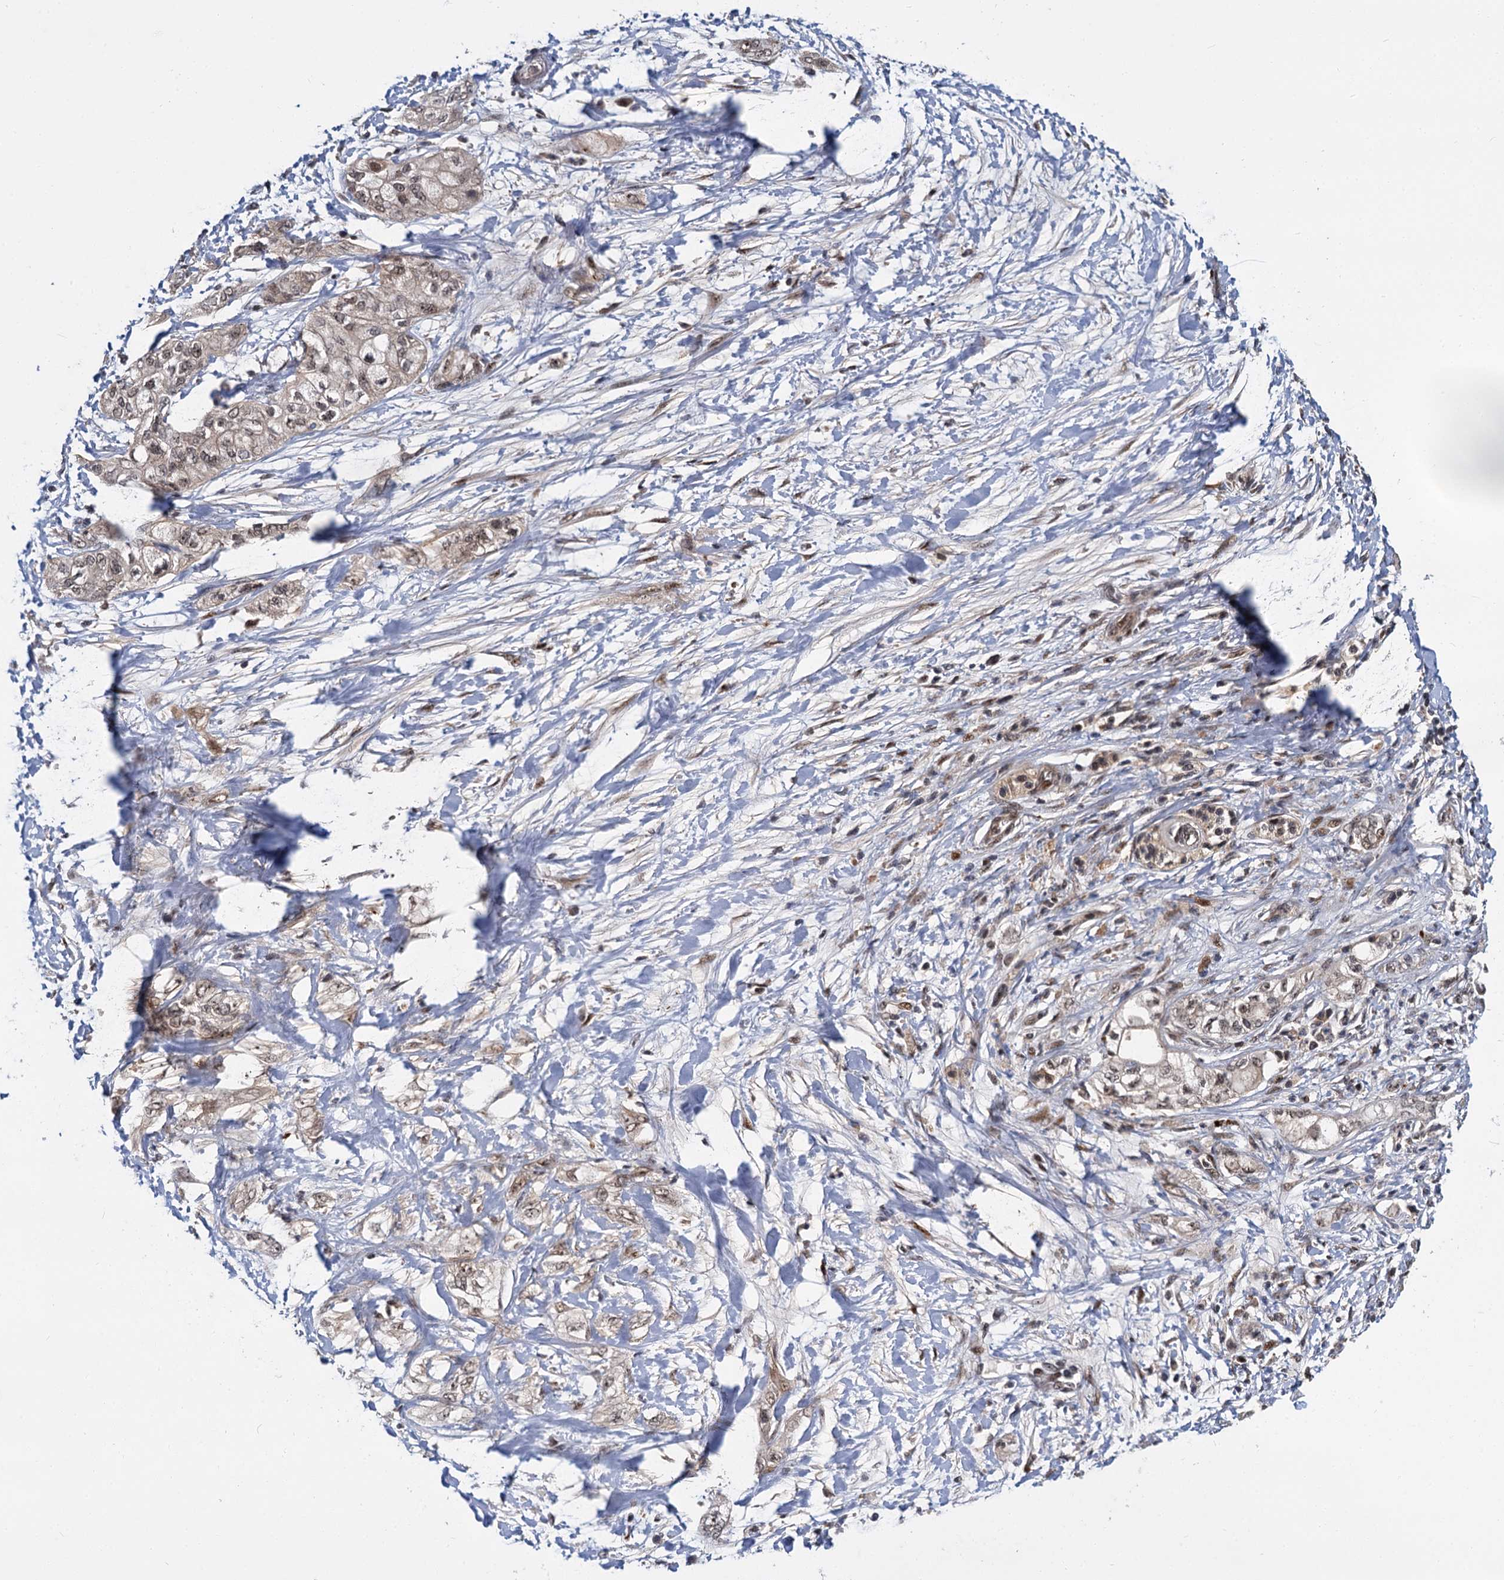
{"staining": {"intensity": "weak", "quantity": ">75%", "location": "nuclear"}, "tissue": "pancreatic cancer", "cell_type": "Tumor cells", "image_type": "cancer", "snomed": [{"axis": "morphology", "description": "Adenocarcinoma, NOS"}, {"axis": "topography", "description": "Pancreas"}], "caption": "Pancreatic cancer (adenocarcinoma) stained for a protein (brown) demonstrates weak nuclear positive positivity in about >75% of tumor cells.", "gene": "MBD6", "patient": {"sex": "male", "age": 70}}